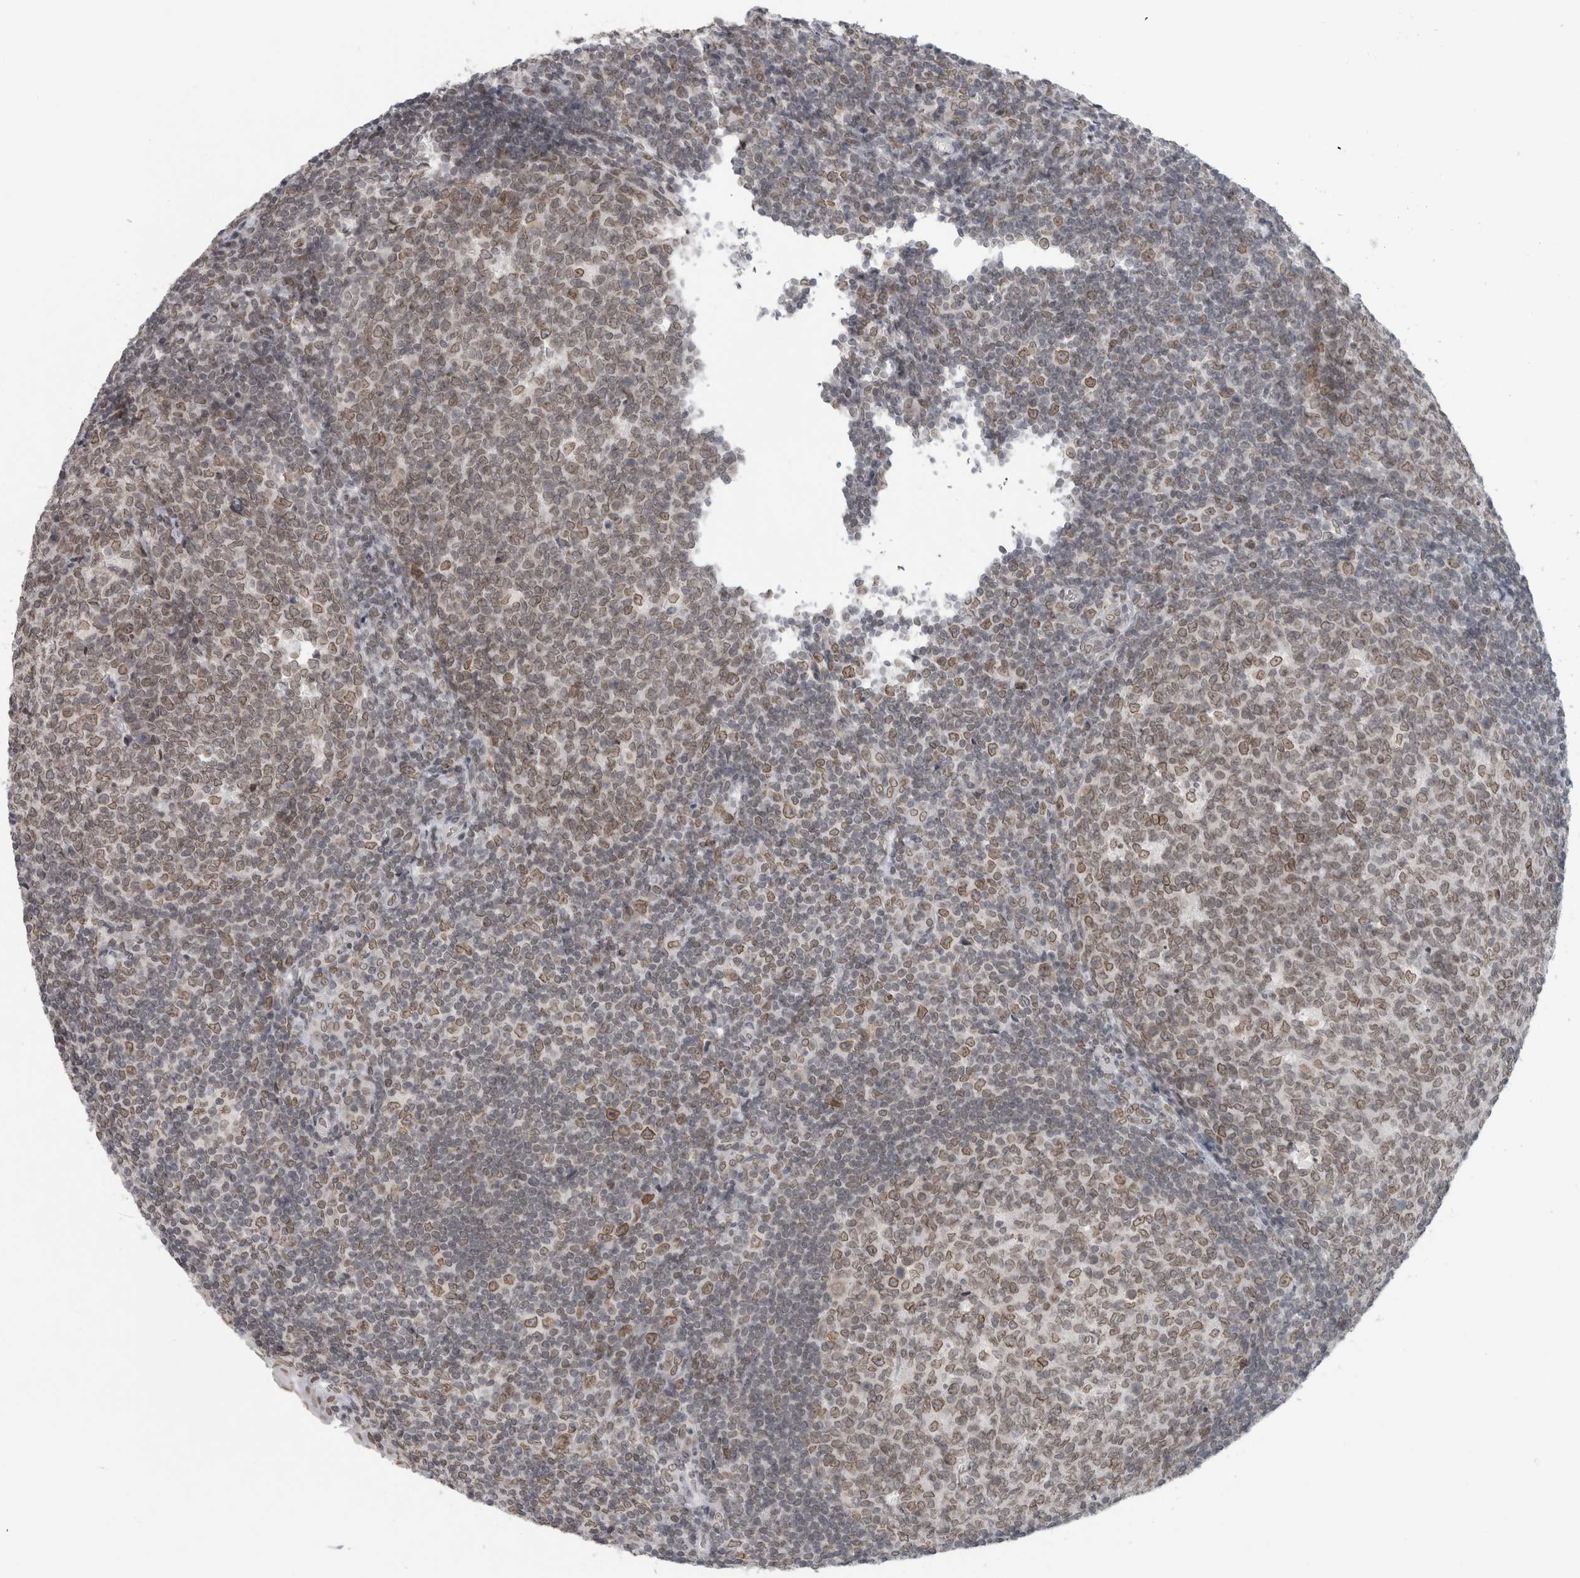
{"staining": {"intensity": "weak", "quantity": ">75%", "location": "nuclear"}, "tissue": "tonsil", "cell_type": "Germinal center cells", "image_type": "normal", "snomed": [{"axis": "morphology", "description": "Normal tissue, NOS"}, {"axis": "topography", "description": "Tonsil"}], "caption": "Protein staining of unremarkable tonsil exhibits weak nuclear staining in about >75% of germinal center cells.", "gene": "ZNF770", "patient": {"sex": "male", "age": 37}}